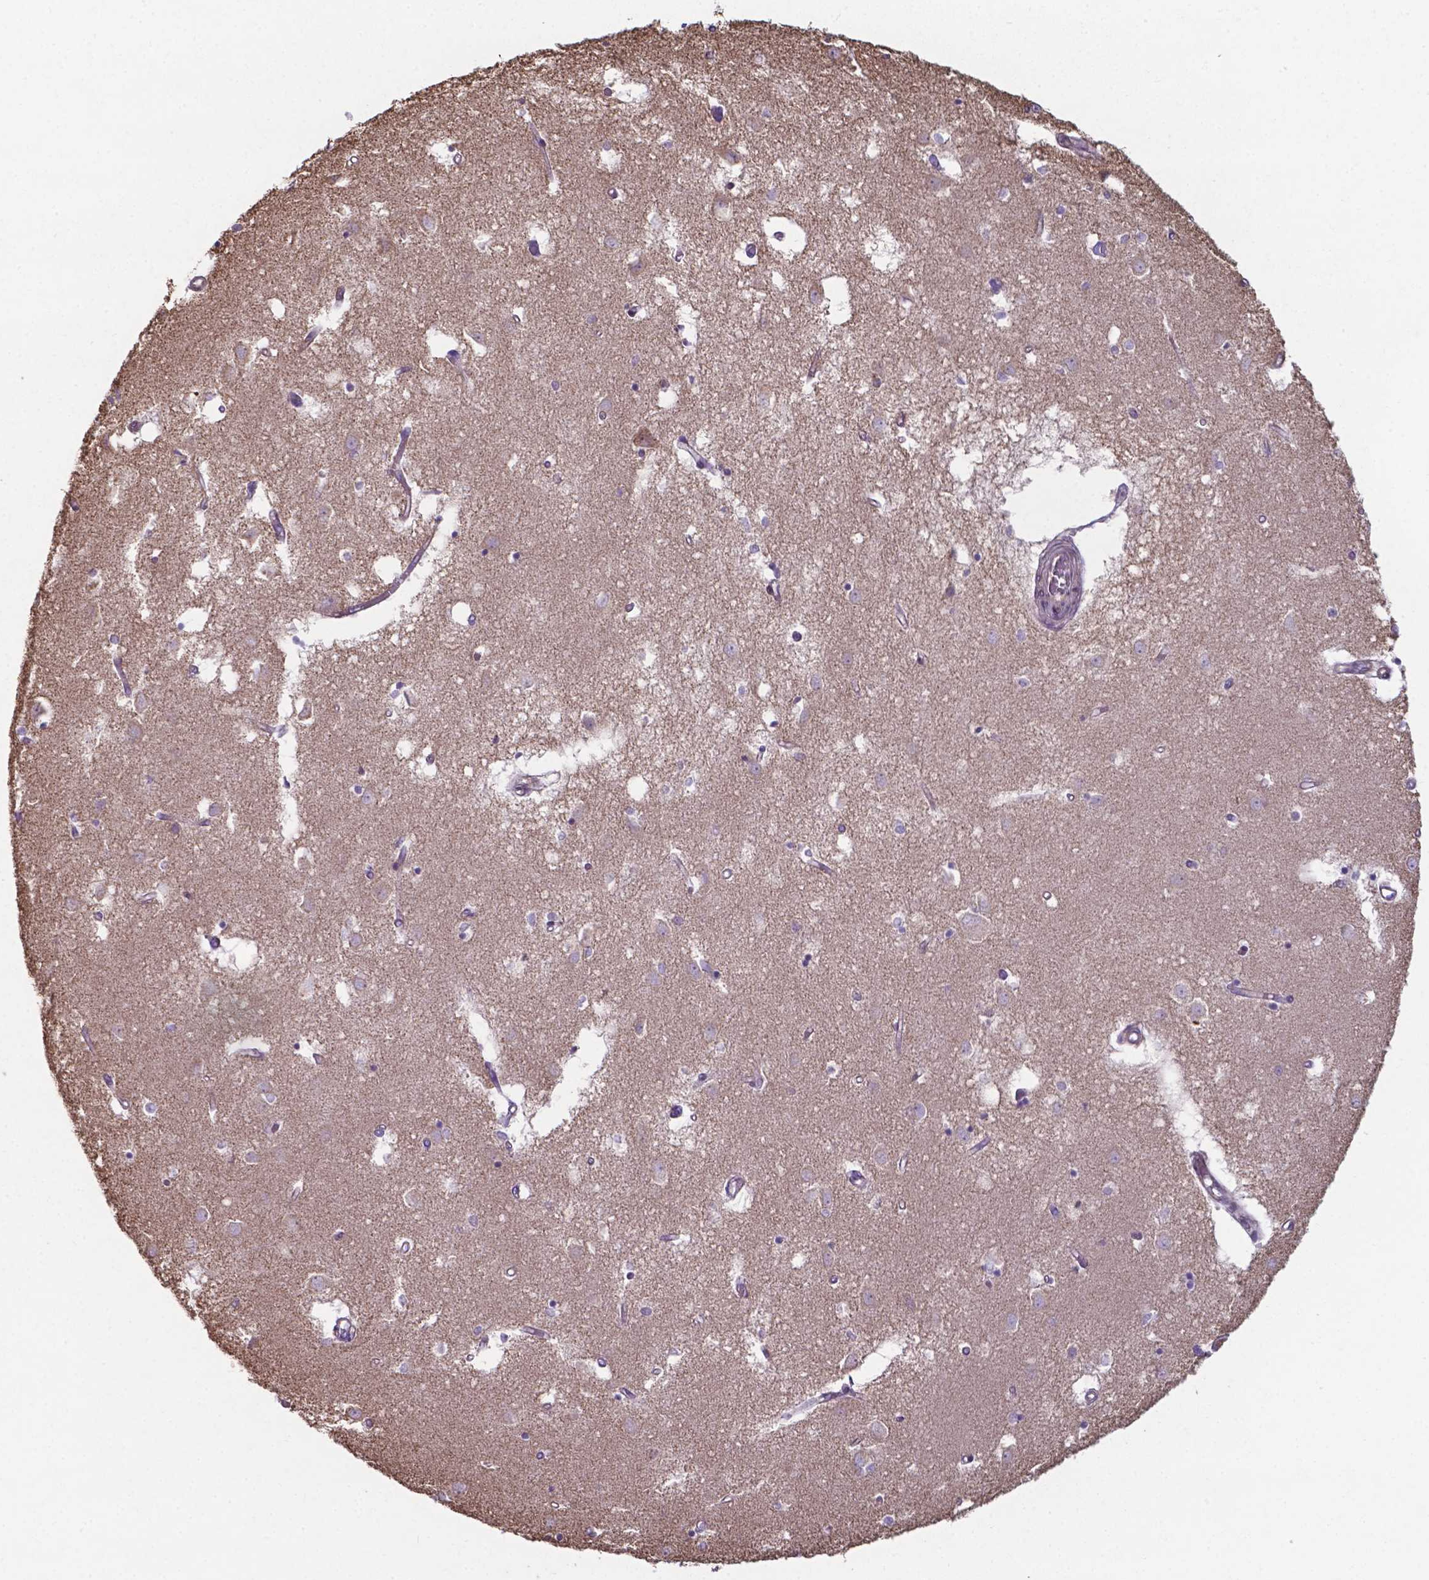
{"staining": {"intensity": "negative", "quantity": "none", "location": "none"}, "tissue": "caudate", "cell_type": "Glial cells", "image_type": "normal", "snomed": [{"axis": "morphology", "description": "Normal tissue, NOS"}, {"axis": "topography", "description": "Lateral ventricle wall"}], "caption": "Caudate was stained to show a protein in brown. There is no significant staining in glial cells. The staining was performed using DAB to visualize the protein expression in brown, while the nuclei were stained in blue with hematoxylin (Magnification: 20x).", "gene": "FAM114A1", "patient": {"sex": "male", "age": 54}}